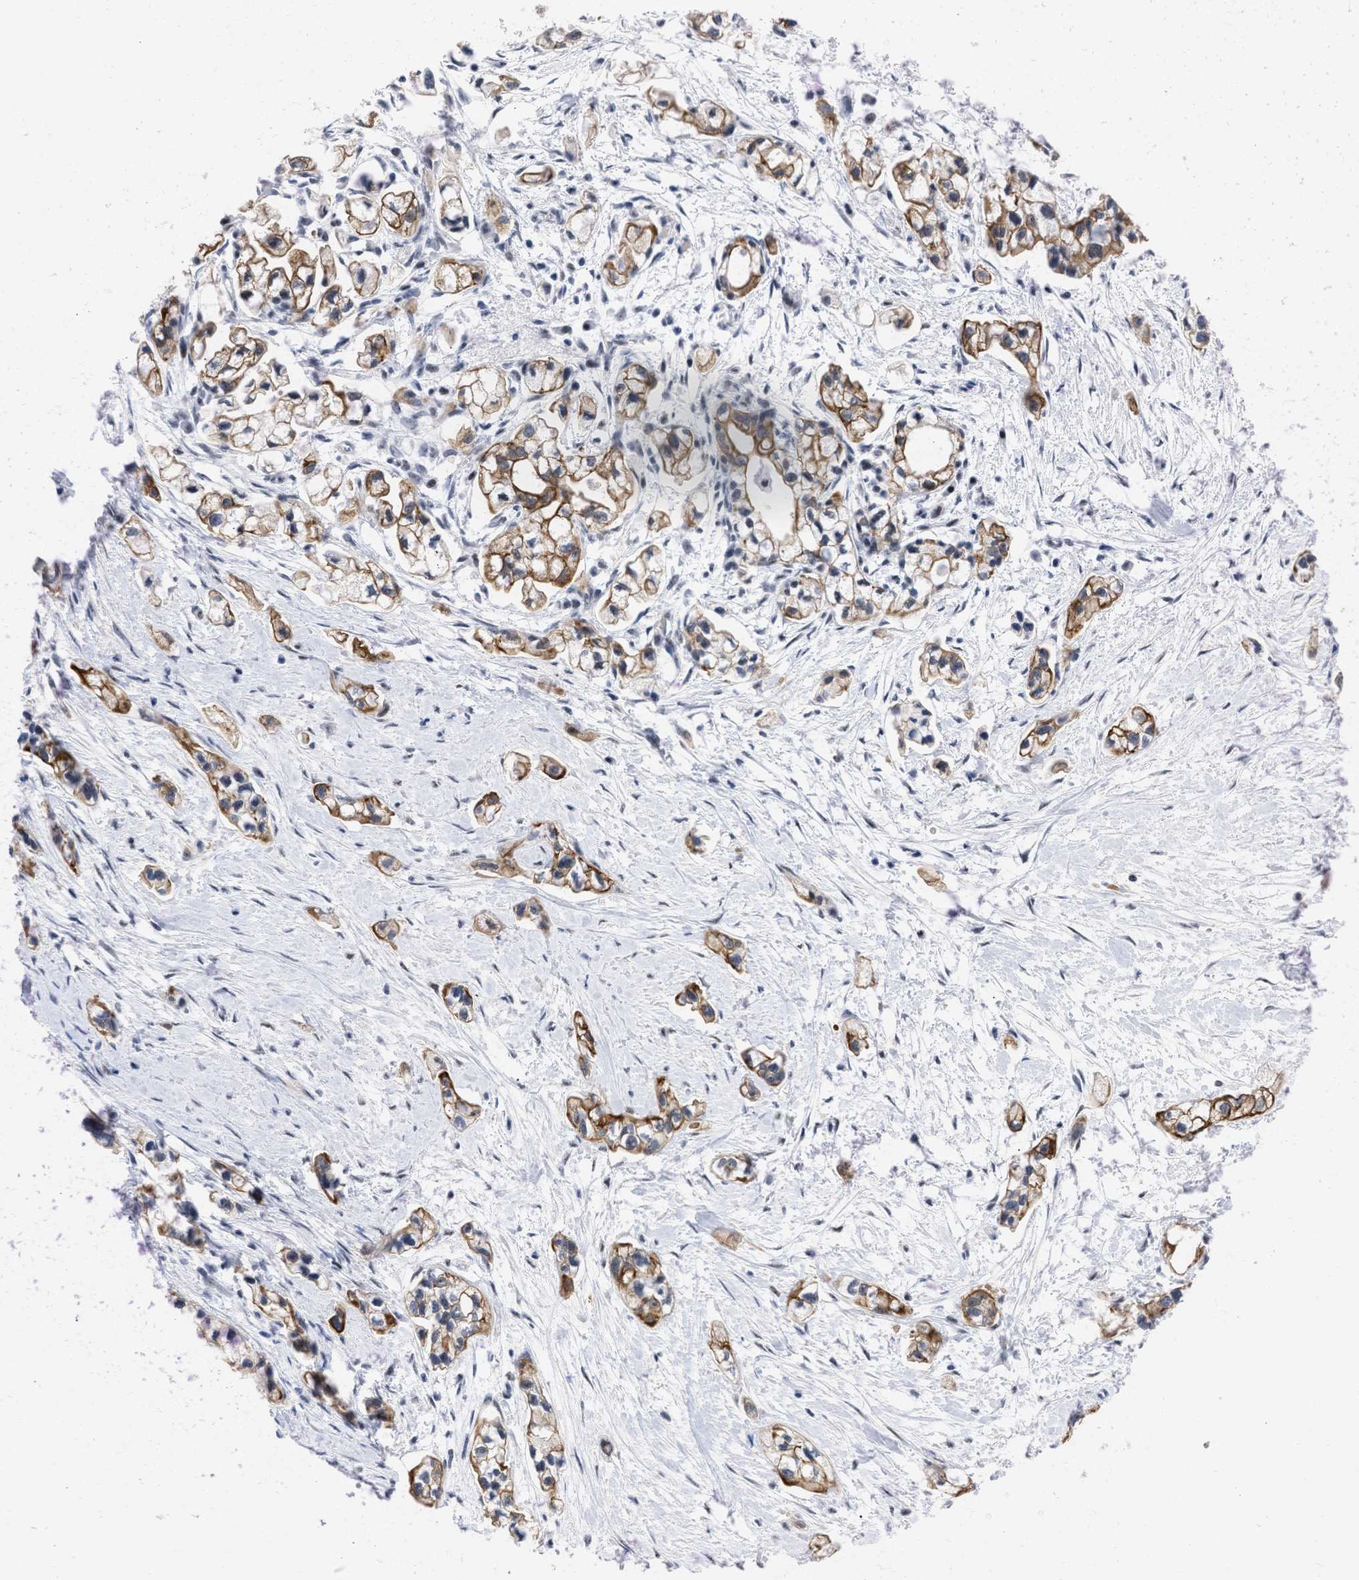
{"staining": {"intensity": "moderate", "quantity": ">75%", "location": "cytoplasmic/membranous"}, "tissue": "pancreatic cancer", "cell_type": "Tumor cells", "image_type": "cancer", "snomed": [{"axis": "morphology", "description": "Adenocarcinoma, NOS"}, {"axis": "topography", "description": "Pancreas"}], "caption": "Moderate cytoplasmic/membranous expression is seen in about >75% of tumor cells in pancreatic adenocarcinoma.", "gene": "DDX41", "patient": {"sex": "male", "age": 74}}